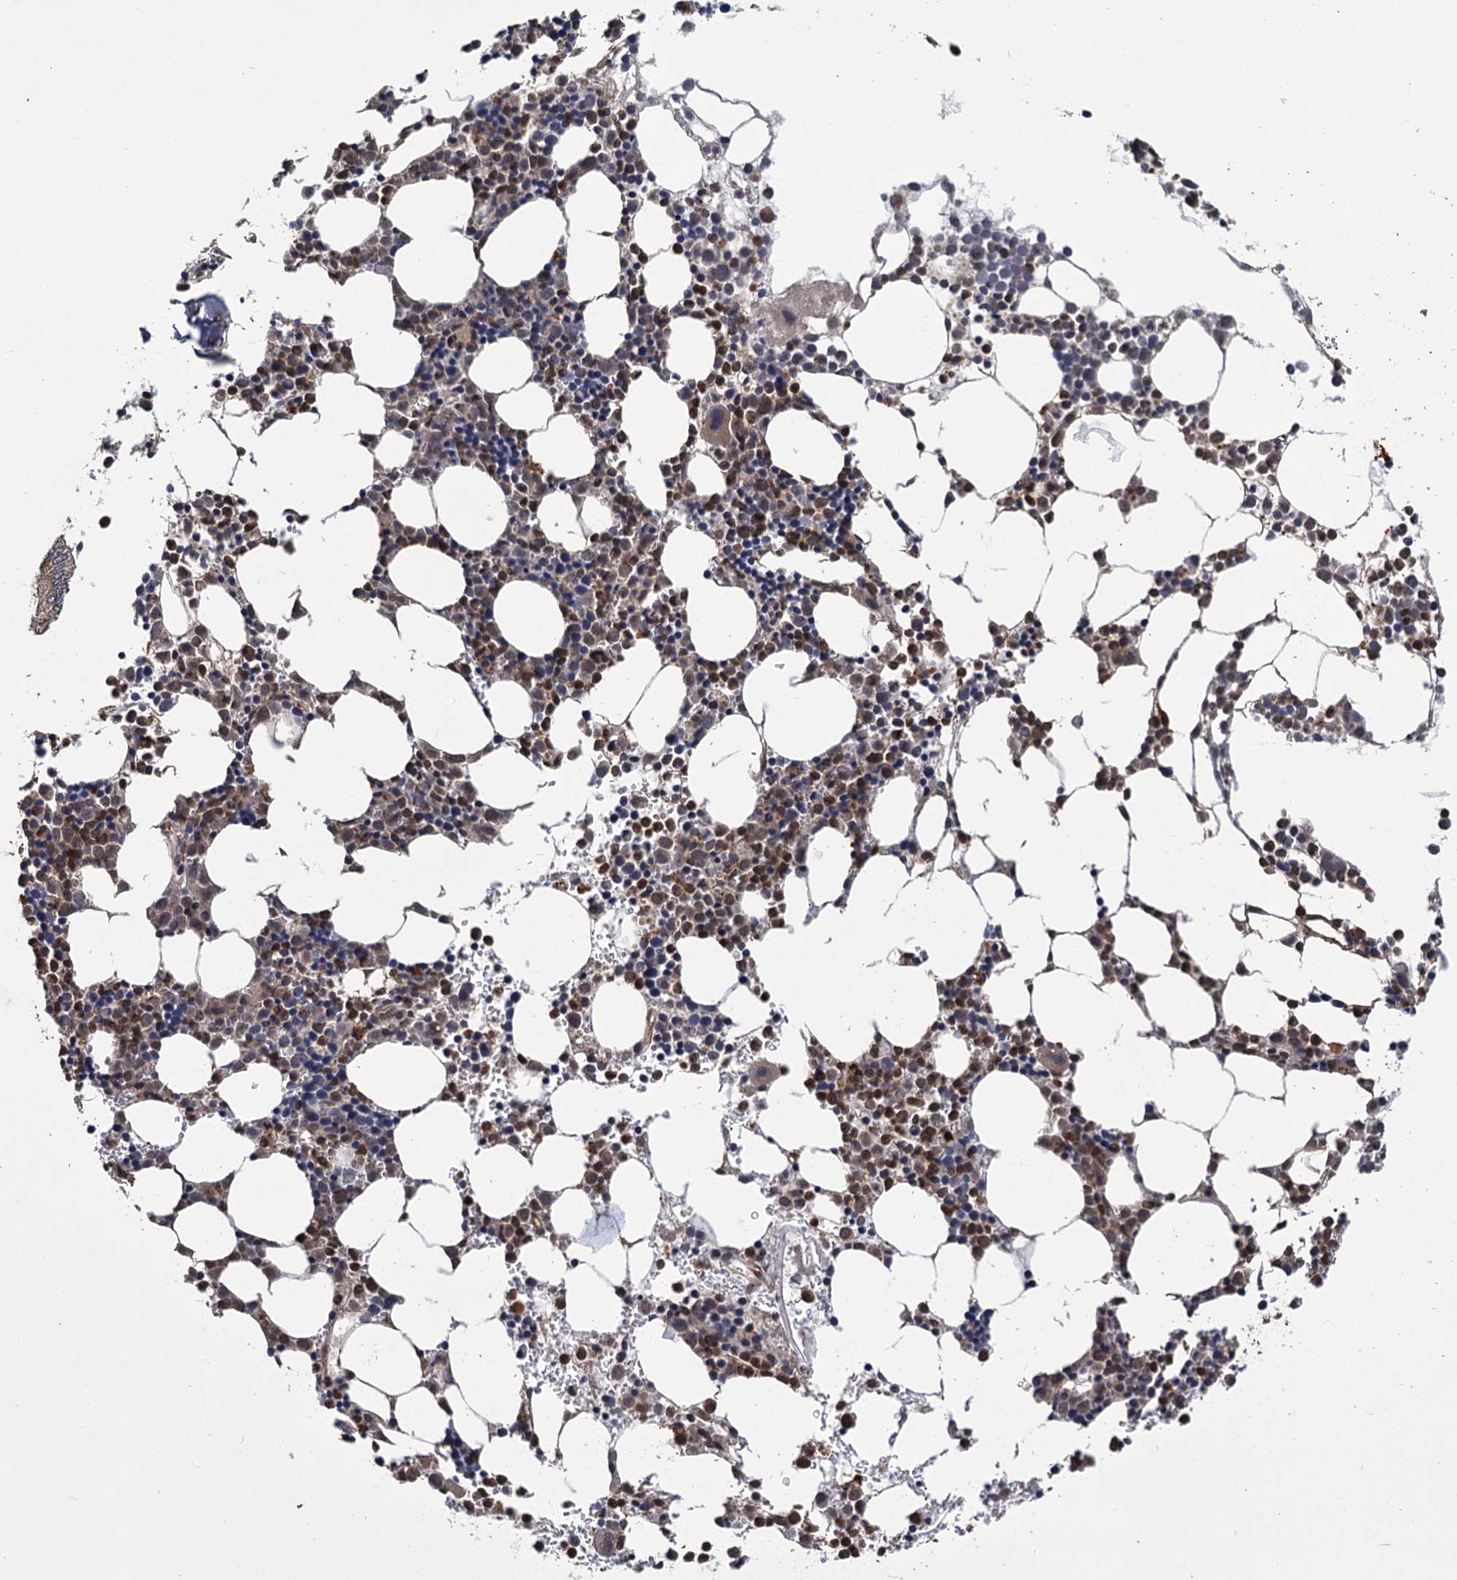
{"staining": {"intensity": "moderate", "quantity": "<25%", "location": "cytoplasmic/membranous,nuclear"}, "tissue": "bone marrow", "cell_type": "Hematopoietic cells", "image_type": "normal", "snomed": [{"axis": "morphology", "description": "Normal tissue, NOS"}, {"axis": "topography", "description": "Bone marrow"}], "caption": "Immunohistochemistry histopathology image of unremarkable human bone marrow stained for a protein (brown), which shows low levels of moderate cytoplasmic/membranous,nuclear positivity in approximately <25% of hematopoietic cells.", "gene": "KANSL2", "patient": {"sex": "female", "age": 89}}